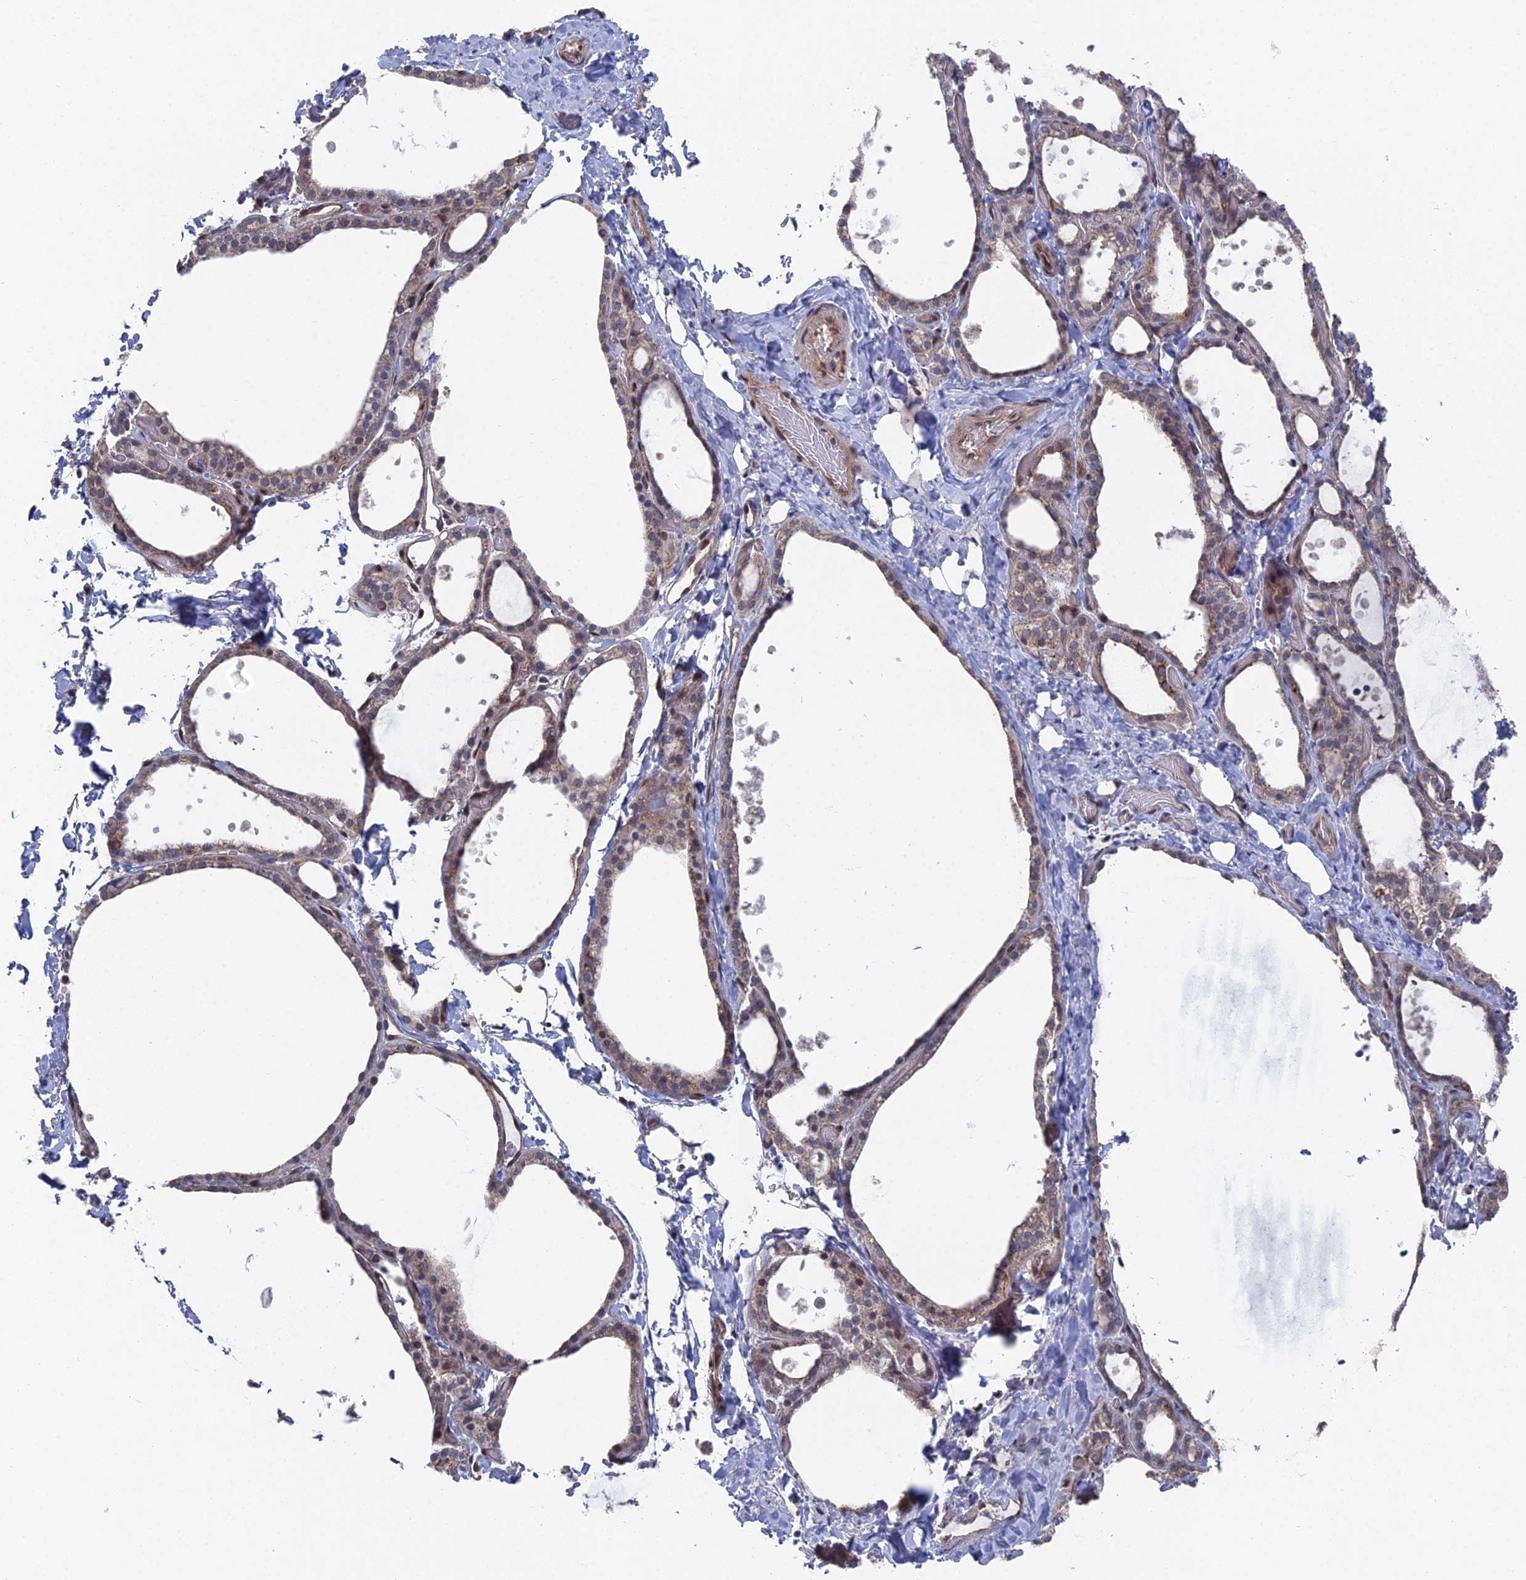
{"staining": {"intensity": "weak", "quantity": "25%-75%", "location": "cytoplasmic/membranous"}, "tissue": "thyroid gland", "cell_type": "Glandular cells", "image_type": "normal", "snomed": [{"axis": "morphology", "description": "Normal tissue, NOS"}, {"axis": "topography", "description": "Thyroid gland"}], "caption": "Protein positivity by immunohistochemistry shows weak cytoplasmic/membranous expression in approximately 25%-75% of glandular cells in normal thyroid gland.", "gene": "UNC5D", "patient": {"sex": "female", "age": 44}}